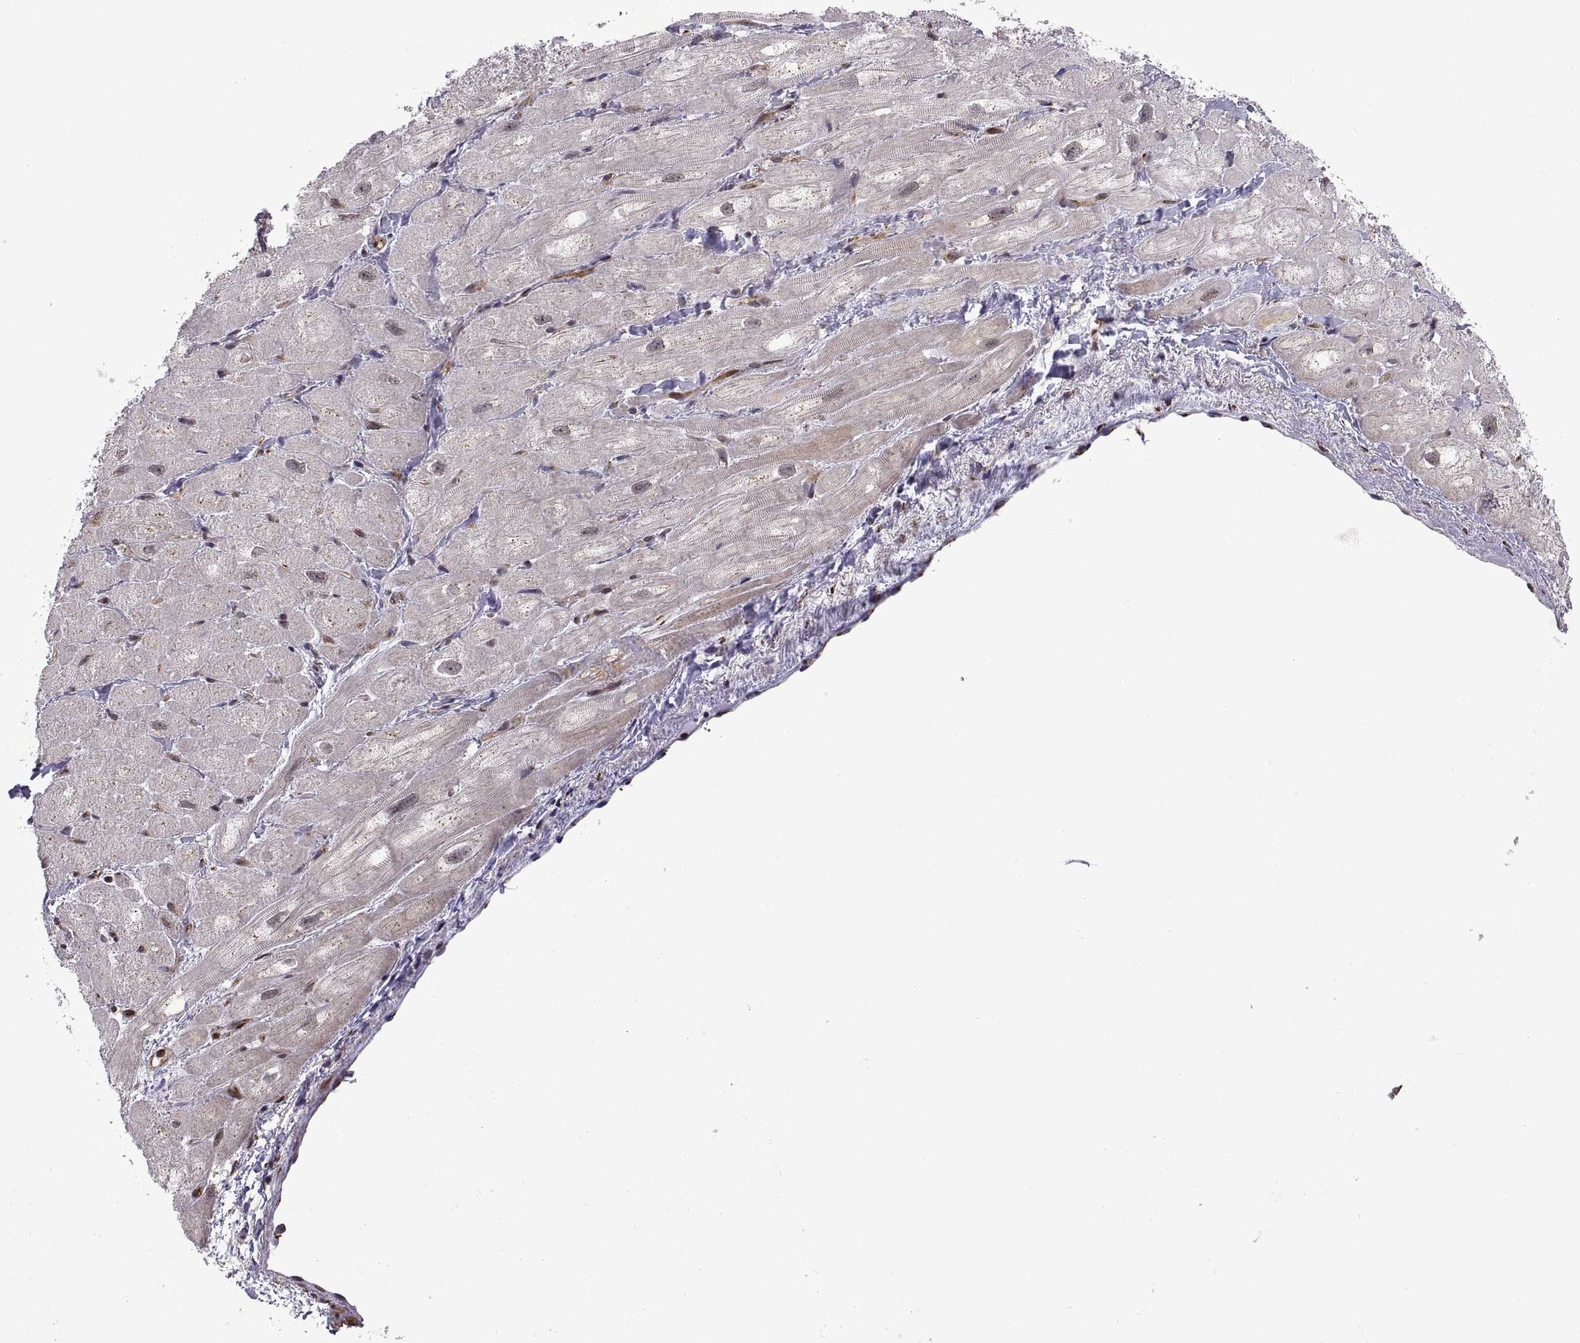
{"staining": {"intensity": "negative", "quantity": "none", "location": "none"}, "tissue": "heart muscle", "cell_type": "Cardiomyocytes", "image_type": "normal", "snomed": [{"axis": "morphology", "description": "Normal tissue, NOS"}, {"axis": "topography", "description": "Heart"}], "caption": "This is an immunohistochemistry (IHC) image of normal human heart muscle. There is no staining in cardiomyocytes.", "gene": "ARRB1", "patient": {"sex": "male", "age": 60}}